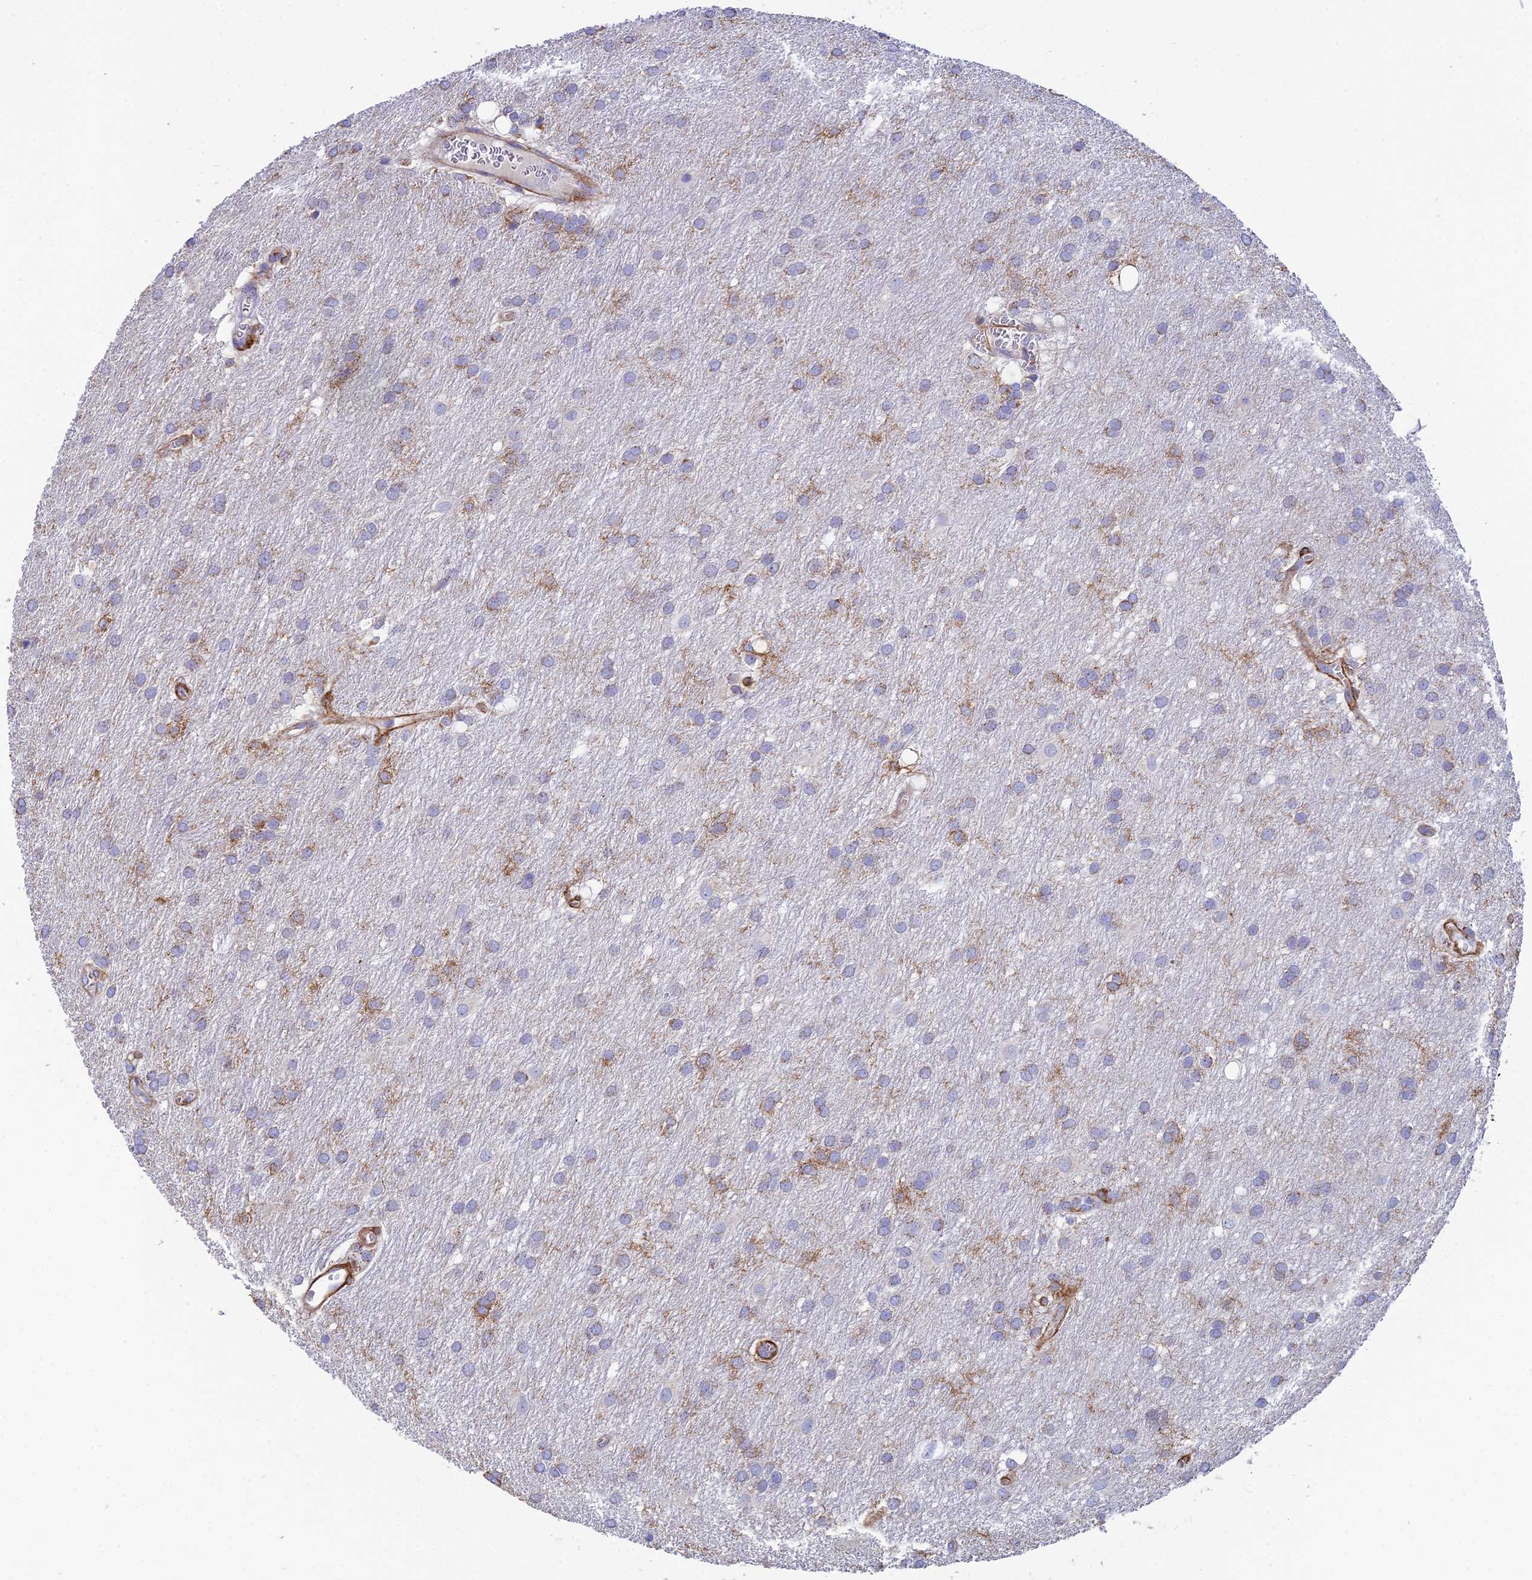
{"staining": {"intensity": "moderate", "quantity": "<25%", "location": "cytoplasmic/membranous"}, "tissue": "glioma", "cell_type": "Tumor cells", "image_type": "cancer", "snomed": [{"axis": "morphology", "description": "Glioma, malignant, Low grade"}, {"axis": "topography", "description": "Brain"}], "caption": "Protein staining of low-grade glioma (malignant) tissue demonstrates moderate cytoplasmic/membranous staining in about <25% of tumor cells.", "gene": "CSPG4", "patient": {"sex": "male", "age": 66}}